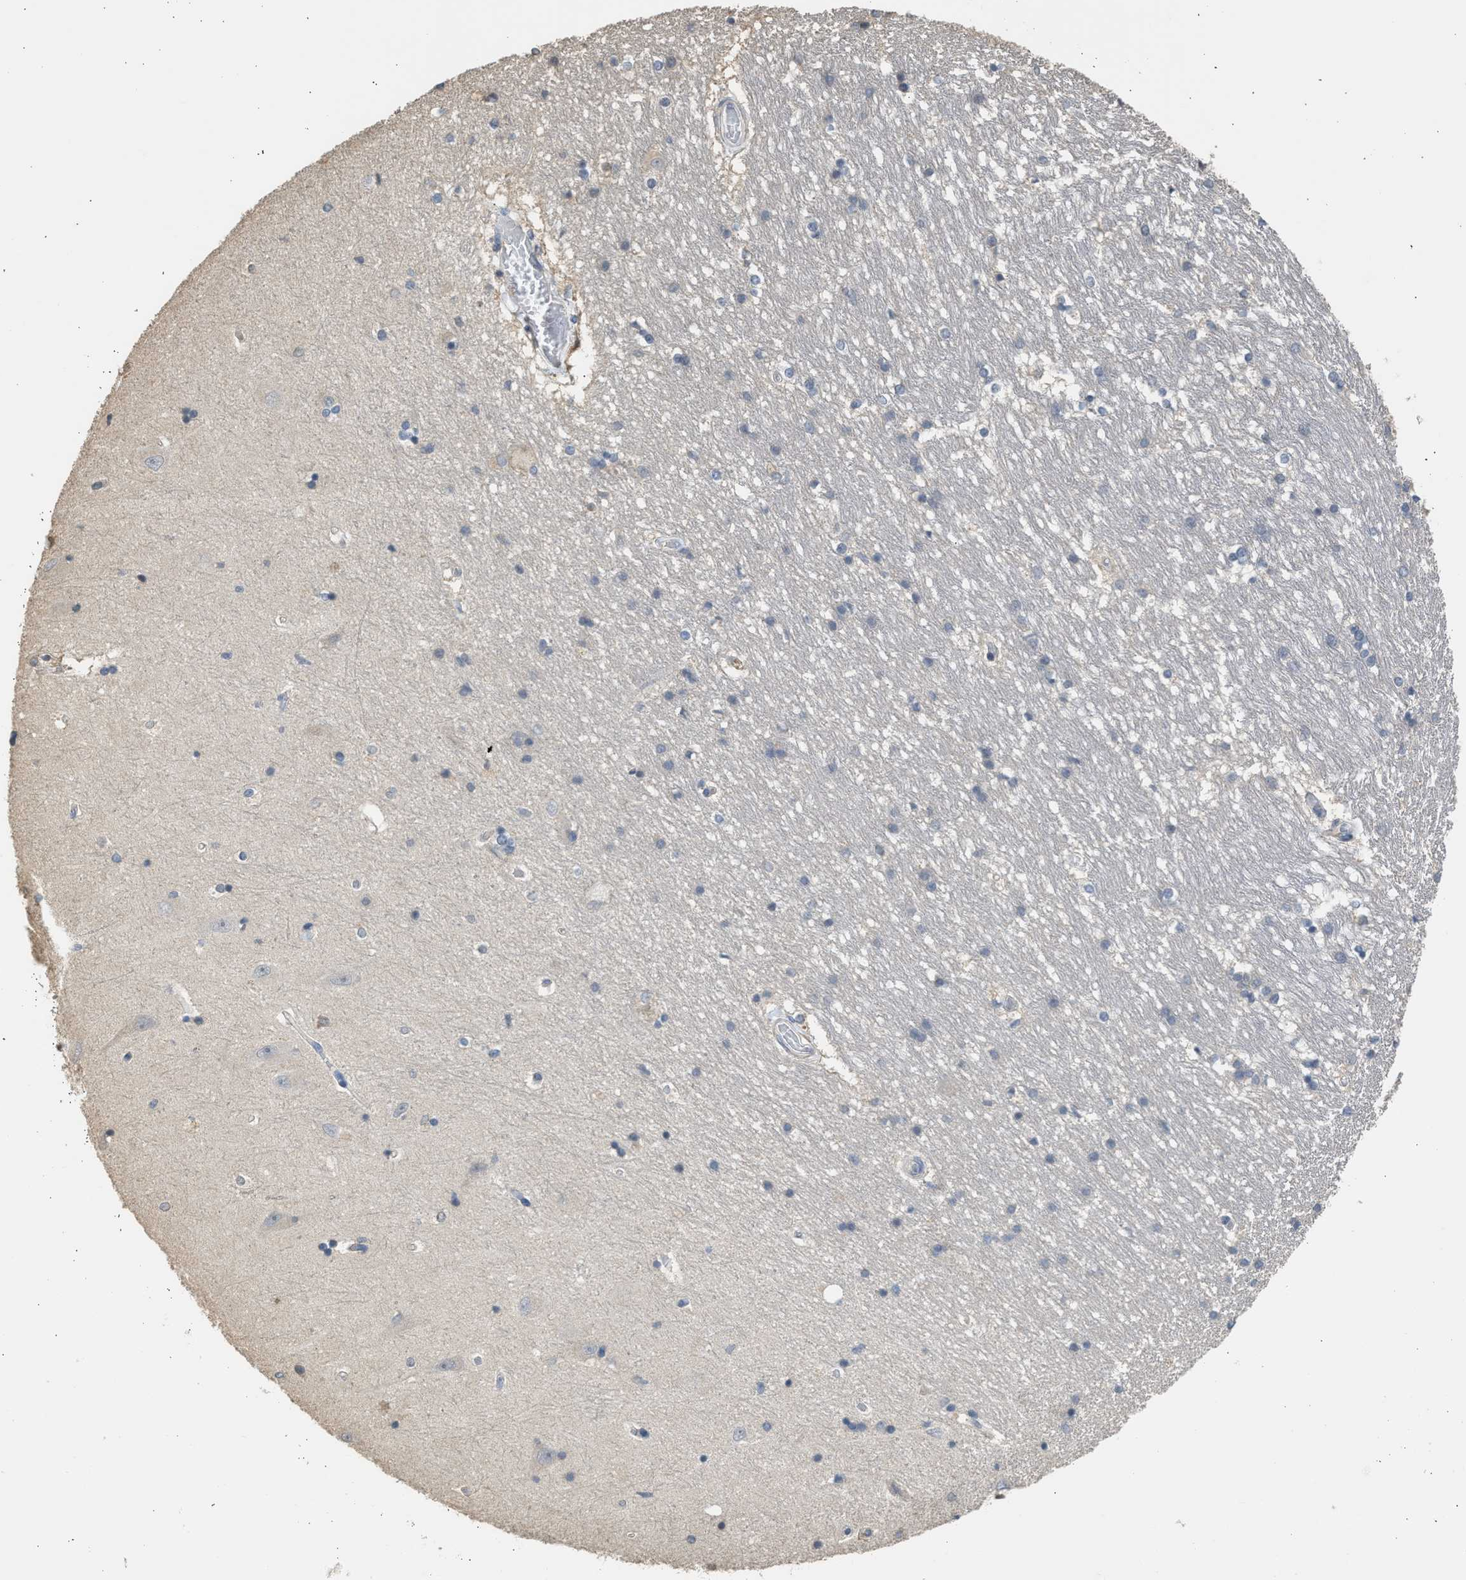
{"staining": {"intensity": "negative", "quantity": "none", "location": "none"}, "tissue": "hippocampus", "cell_type": "Glial cells", "image_type": "normal", "snomed": [{"axis": "morphology", "description": "Normal tissue, NOS"}, {"axis": "topography", "description": "Hippocampus"}], "caption": "Glial cells show no significant protein positivity in normal hippocampus. (Stains: DAB (3,3'-diaminobenzidine) IHC with hematoxylin counter stain, Microscopy: brightfield microscopy at high magnification).", "gene": "SULT2A1", "patient": {"sex": "male", "age": 45}}